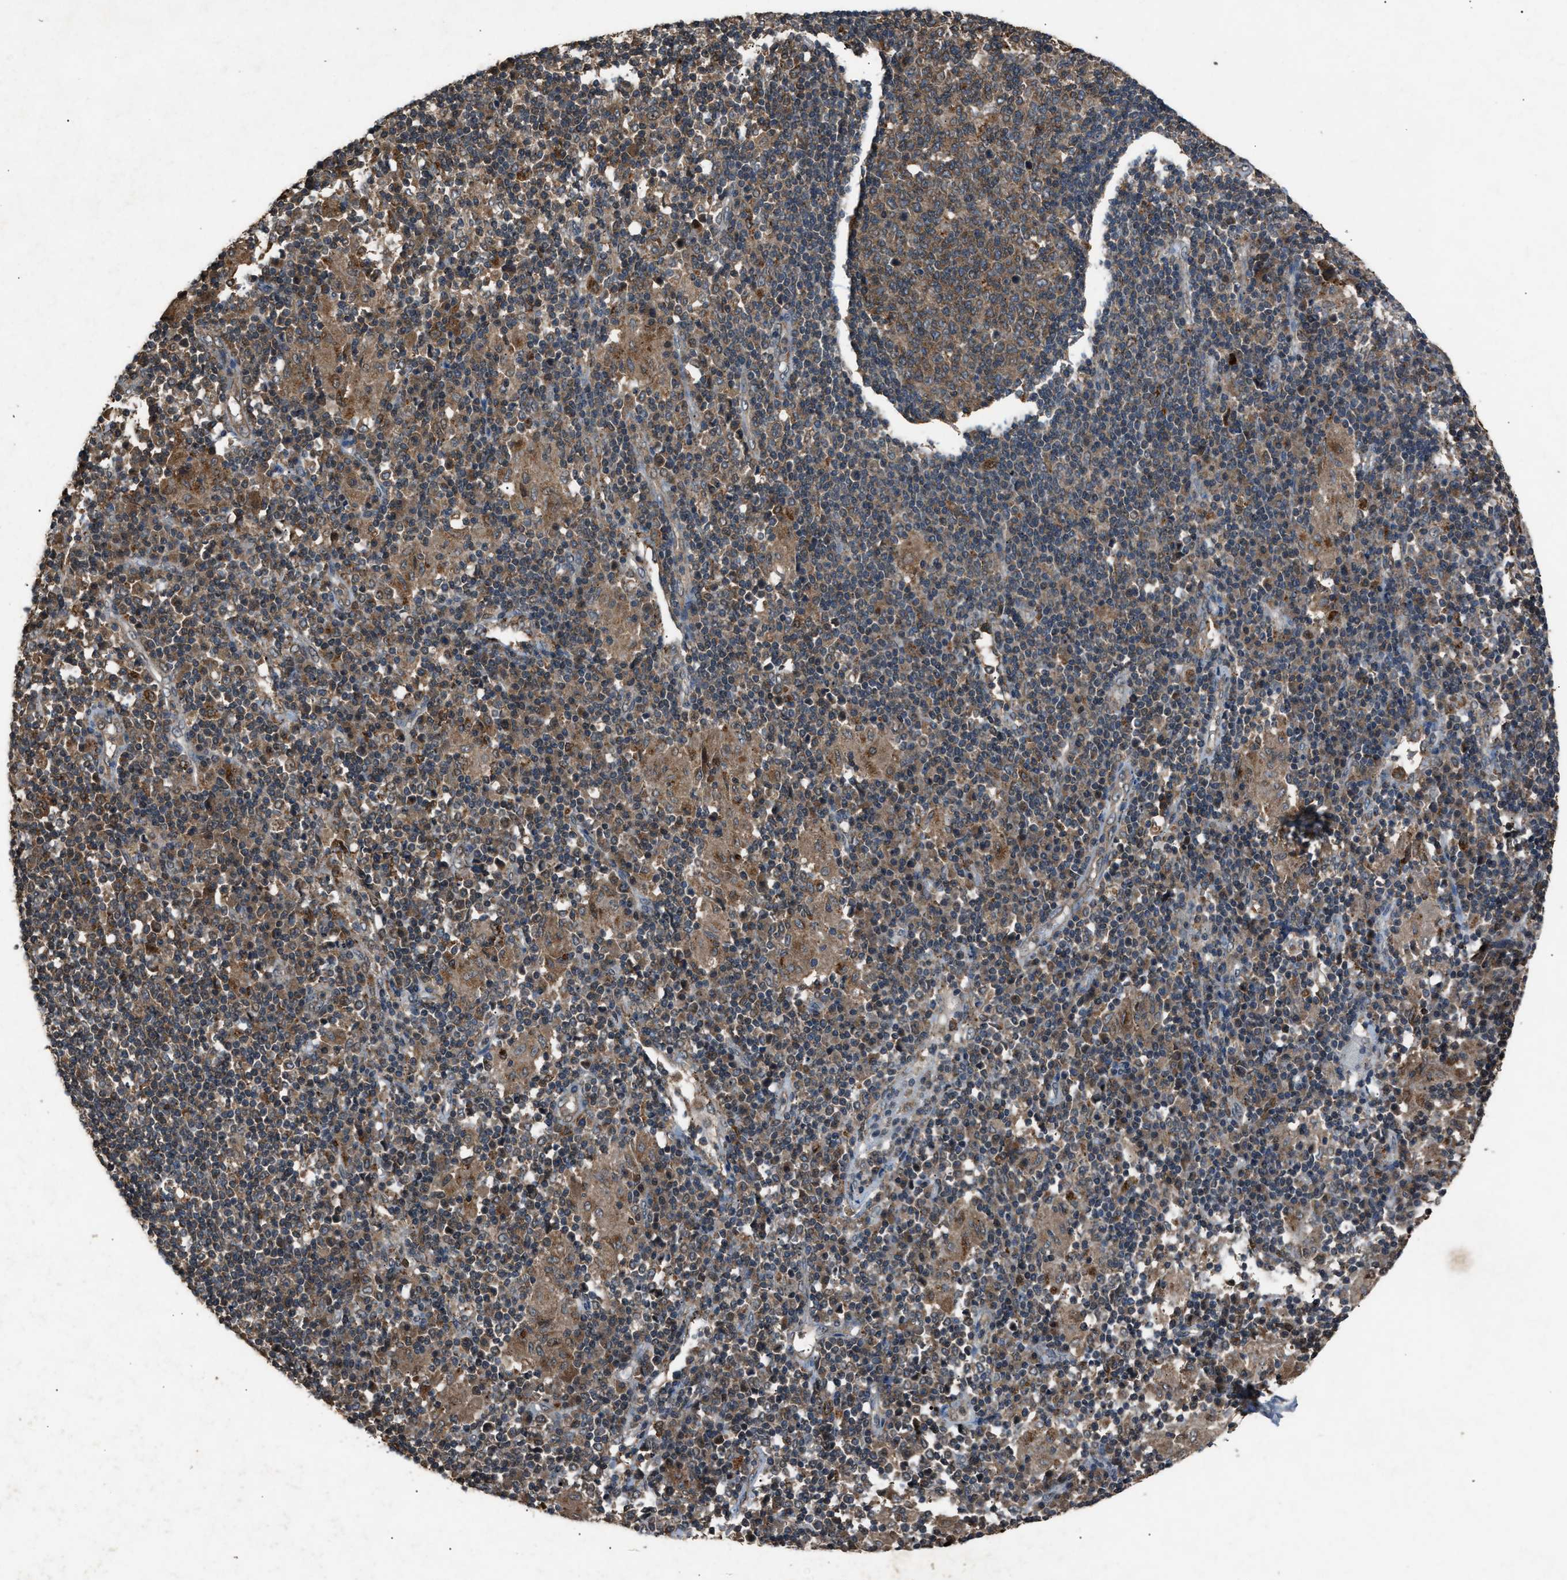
{"staining": {"intensity": "weak", "quantity": "25%-75%", "location": "cytoplasmic/membranous"}, "tissue": "adipose tissue", "cell_type": "Adipocytes", "image_type": "normal", "snomed": [{"axis": "morphology", "description": "Normal tissue, NOS"}, {"axis": "morphology", "description": "Adenocarcinoma, NOS"}, {"axis": "topography", "description": "Esophagus"}], "caption": "Protein staining of unremarkable adipose tissue demonstrates weak cytoplasmic/membranous positivity in about 25%-75% of adipocytes.", "gene": "PSMD1", "patient": {"sex": "male", "age": 62}}